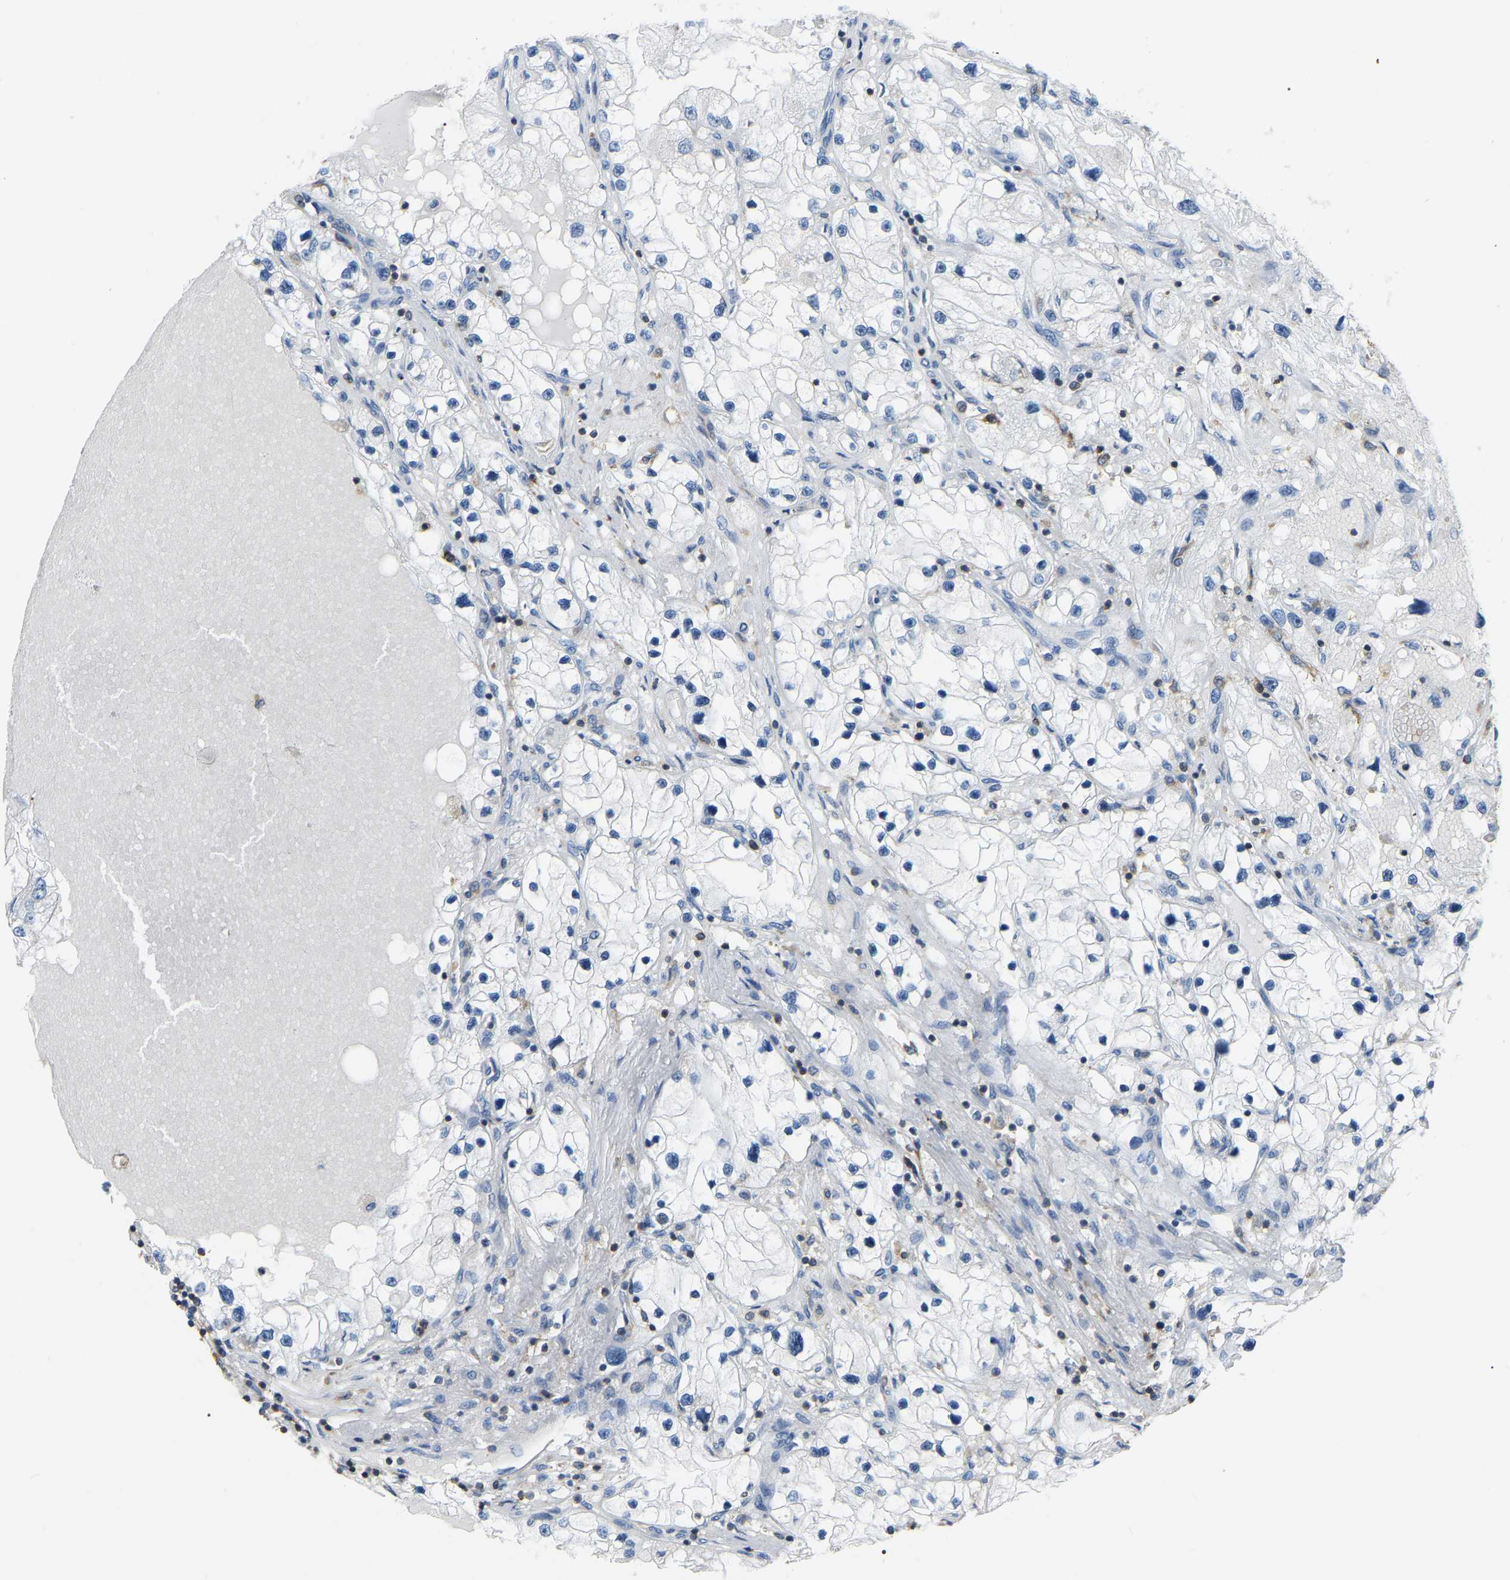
{"staining": {"intensity": "negative", "quantity": "none", "location": "none"}, "tissue": "renal cancer", "cell_type": "Tumor cells", "image_type": "cancer", "snomed": [{"axis": "morphology", "description": "Adenocarcinoma, NOS"}, {"axis": "topography", "description": "Kidney"}], "caption": "An immunohistochemistry (IHC) micrograph of renal cancer (adenocarcinoma) is shown. There is no staining in tumor cells of renal cancer (adenocarcinoma).", "gene": "ARHGAP45", "patient": {"sex": "male", "age": 68}}